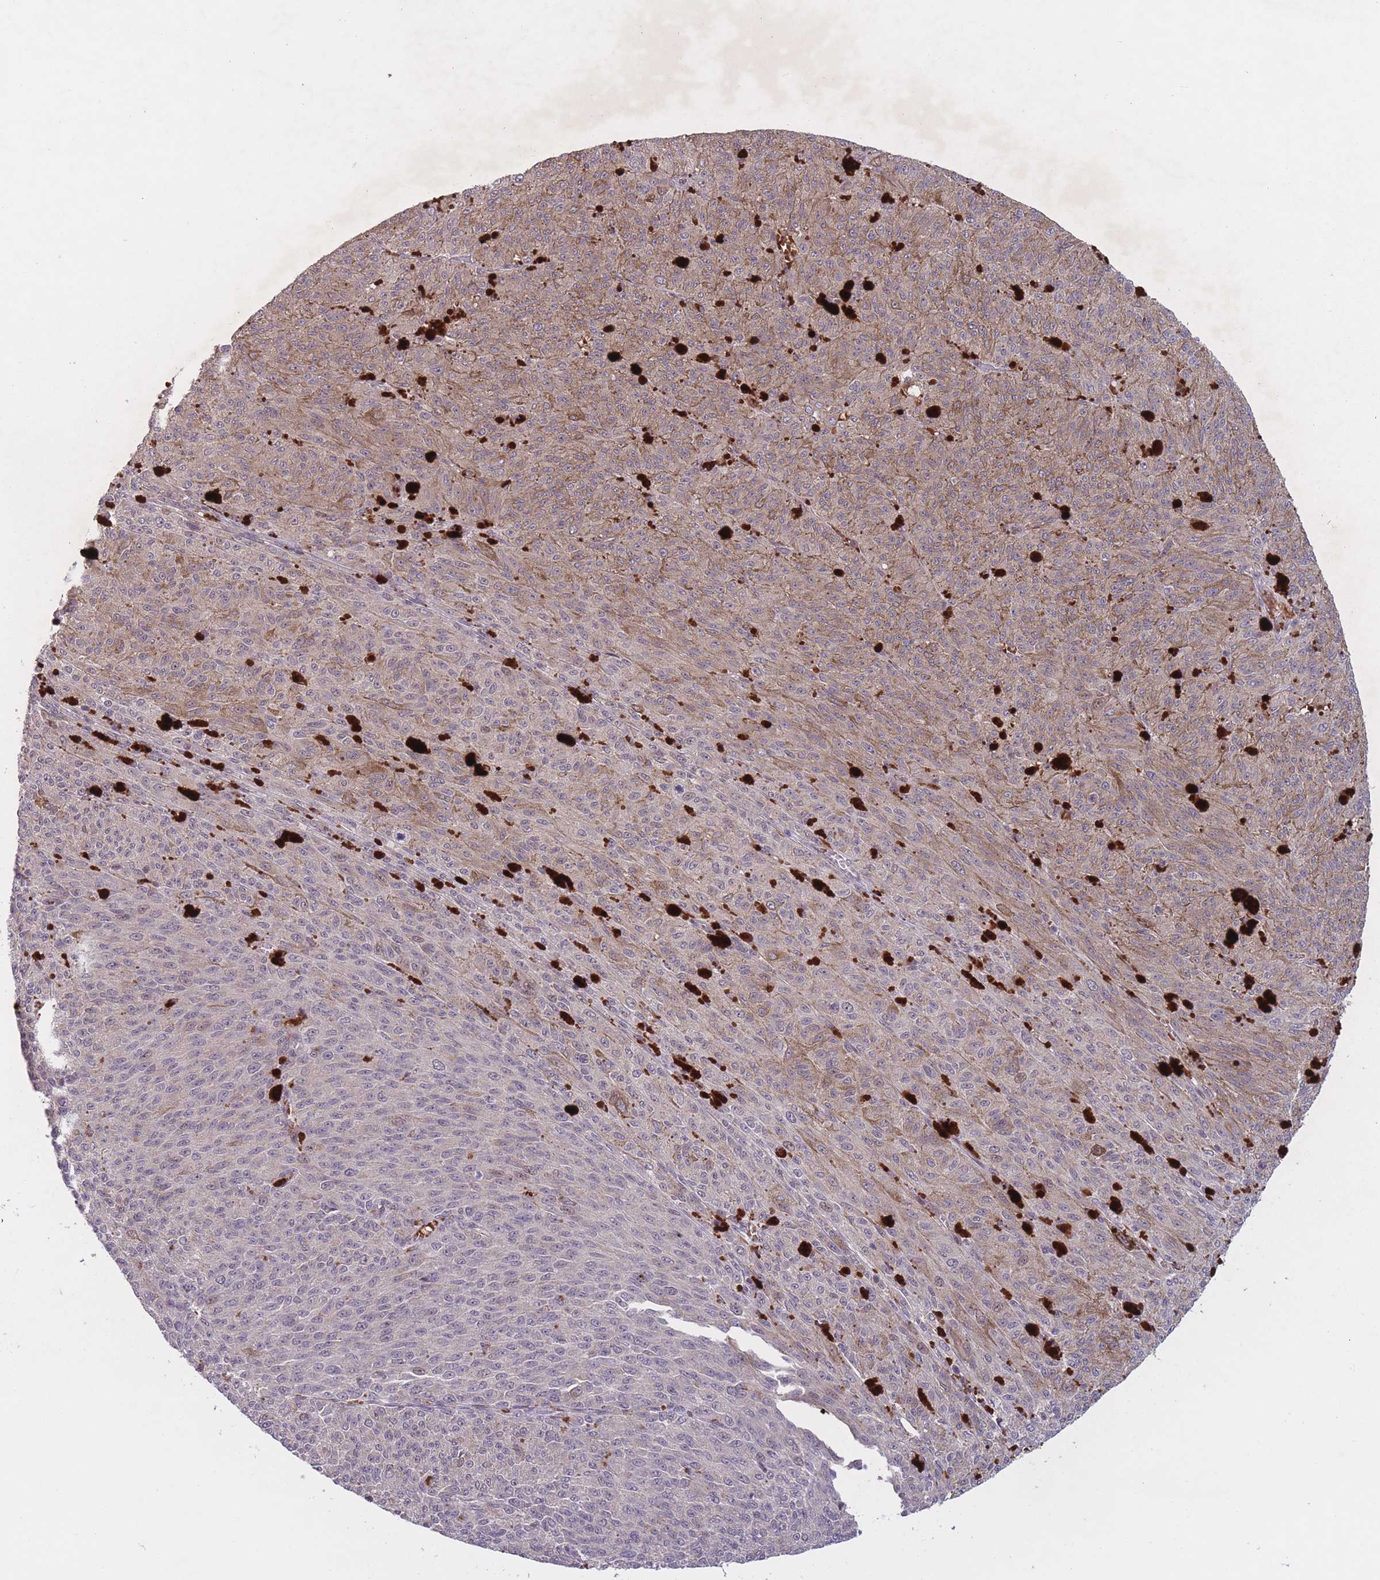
{"staining": {"intensity": "weak", "quantity": "25%-75%", "location": "cytoplasmic/membranous"}, "tissue": "melanoma", "cell_type": "Tumor cells", "image_type": "cancer", "snomed": [{"axis": "morphology", "description": "Malignant melanoma, NOS"}, {"axis": "topography", "description": "Skin"}], "caption": "Malignant melanoma tissue reveals weak cytoplasmic/membranous expression in about 25%-75% of tumor cells, visualized by immunohistochemistry. The staining is performed using DAB brown chromogen to label protein expression. The nuclei are counter-stained blue using hematoxylin.", "gene": "SECTM1", "patient": {"sex": "female", "age": 52}}